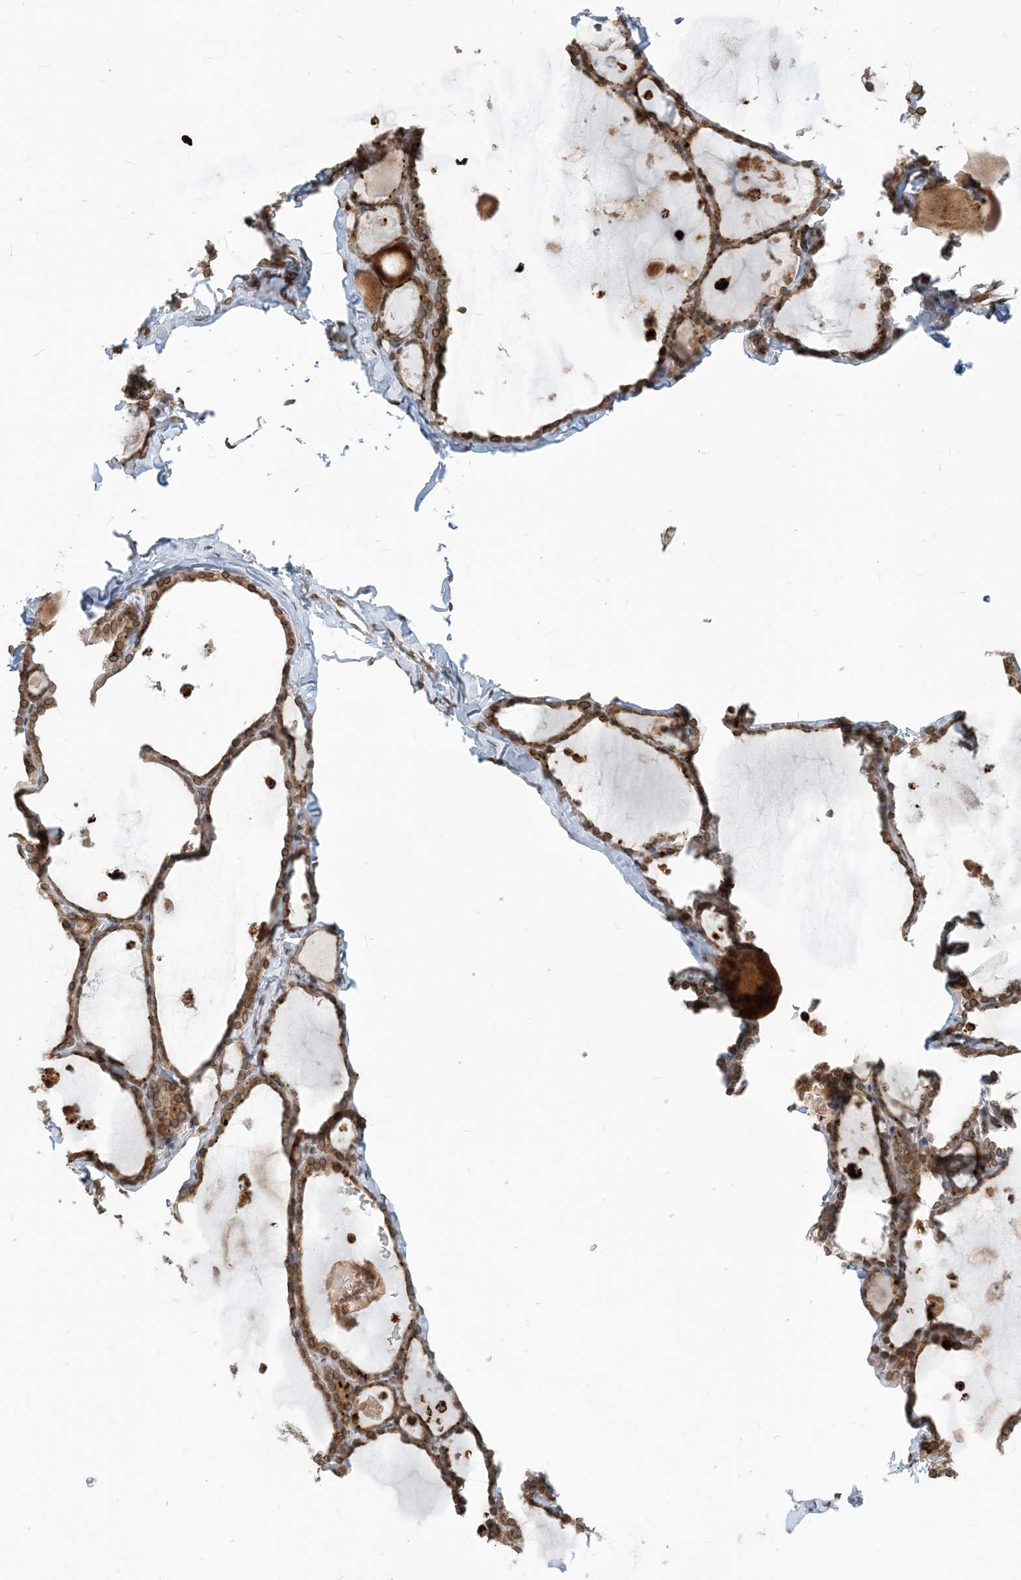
{"staining": {"intensity": "moderate", "quantity": ">75%", "location": "cytoplasmic/membranous,nuclear"}, "tissue": "thyroid gland", "cell_type": "Glandular cells", "image_type": "normal", "snomed": [{"axis": "morphology", "description": "Normal tissue, NOS"}, {"axis": "topography", "description": "Thyroid gland"}], "caption": "Thyroid gland stained for a protein (brown) reveals moderate cytoplasmic/membranous,nuclear positive staining in about >75% of glandular cells.", "gene": "WWP1", "patient": {"sex": "male", "age": 56}}